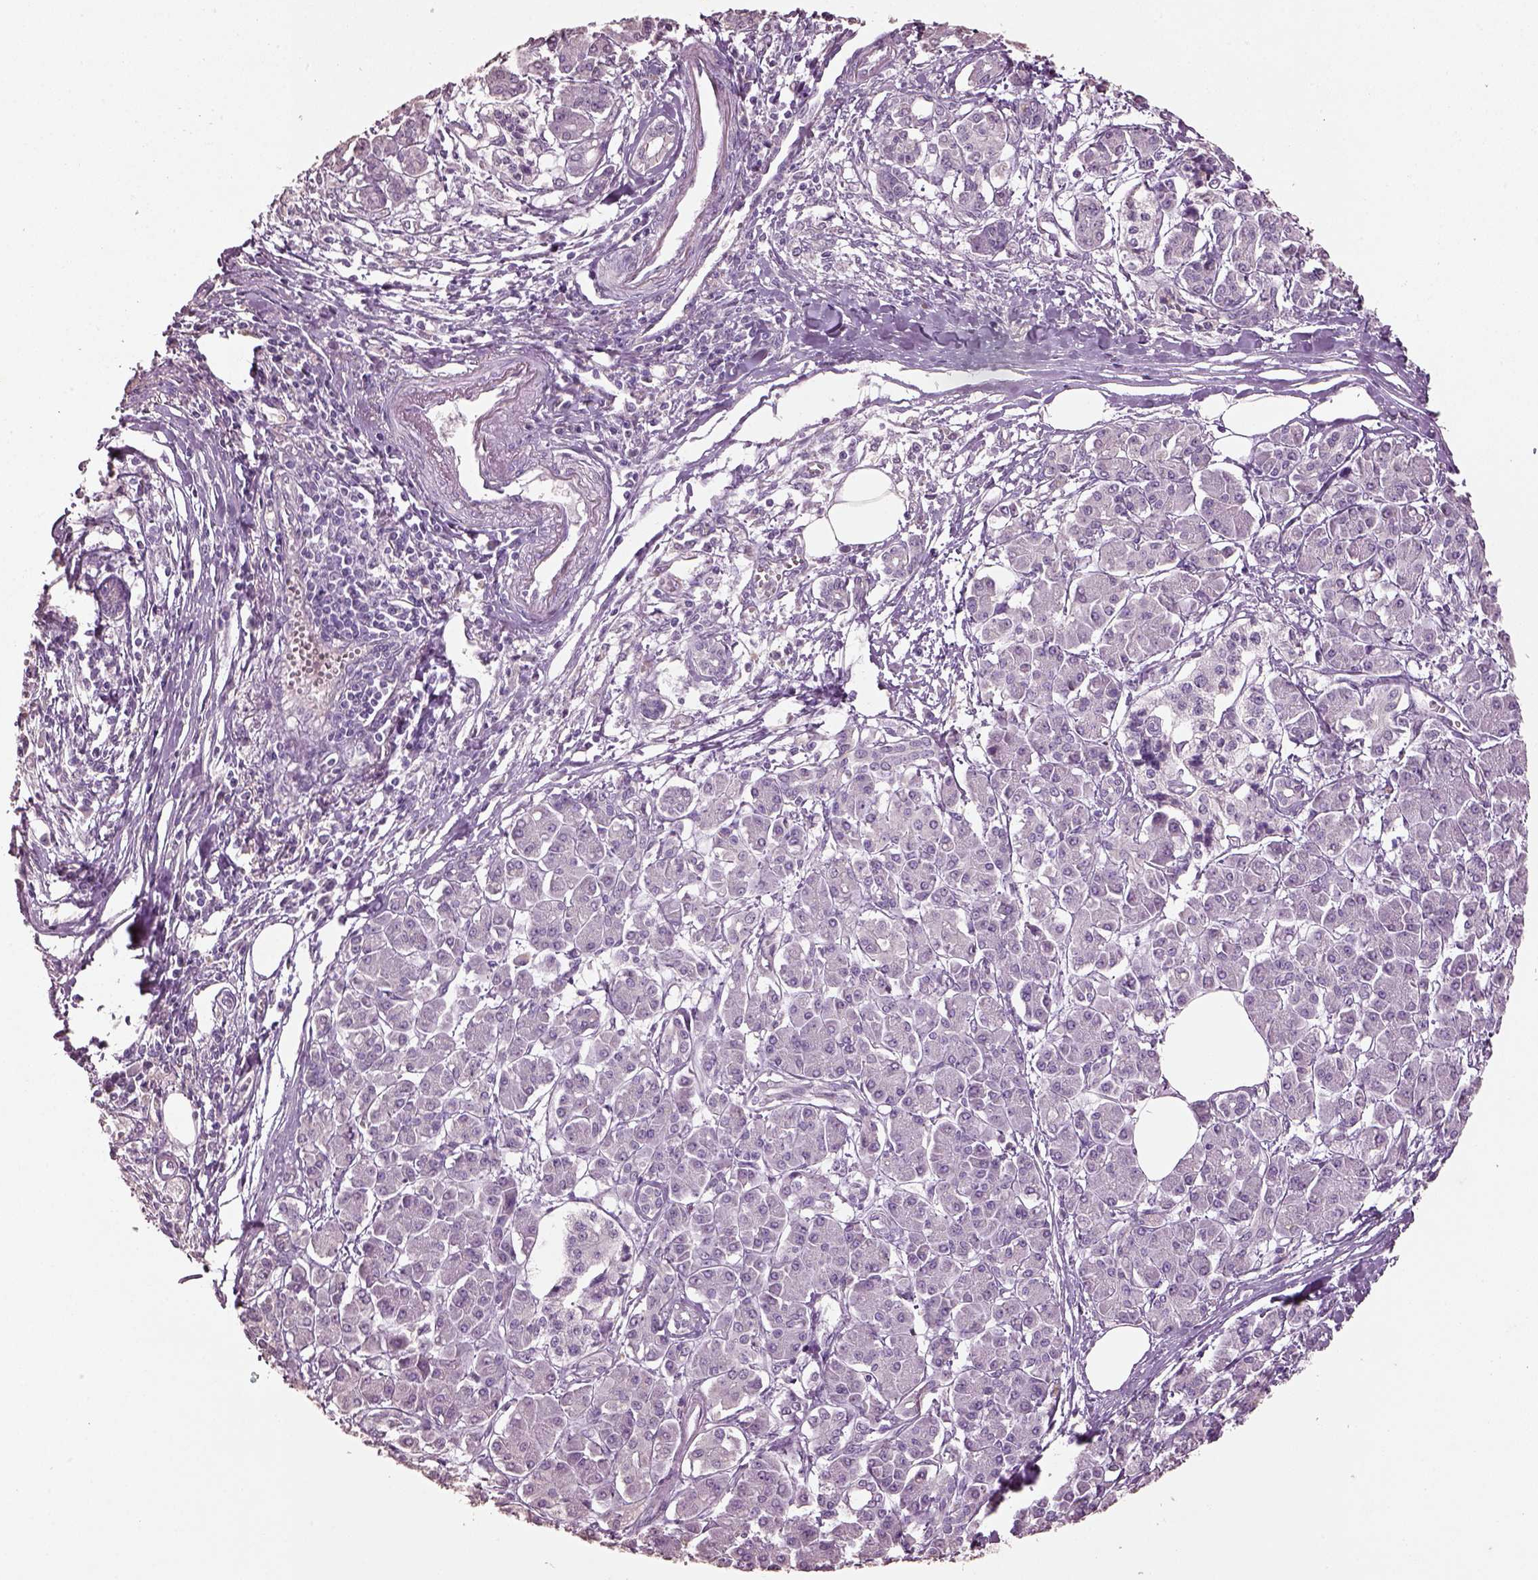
{"staining": {"intensity": "negative", "quantity": "none", "location": "none"}, "tissue": "pancreatic cancer", "cell_type": "Tumor cells", "image_type": "cancer", "snomed": [{"axis": "morphology", "description": "Adenocarcinoma, NOS"}, {"axis": "topography", "description": "Pancreas"}], "caption": "A photomicrograph of human pancreatic cancer (adenocarcinoma) is negative for staining in tumor cells. (Brightfield microscopy of DAB (3,3'-diaminobenzidine) IHC at high magnification).", "gene": "KCNIP3", "patient": {"sex": "female", "age": 68}}